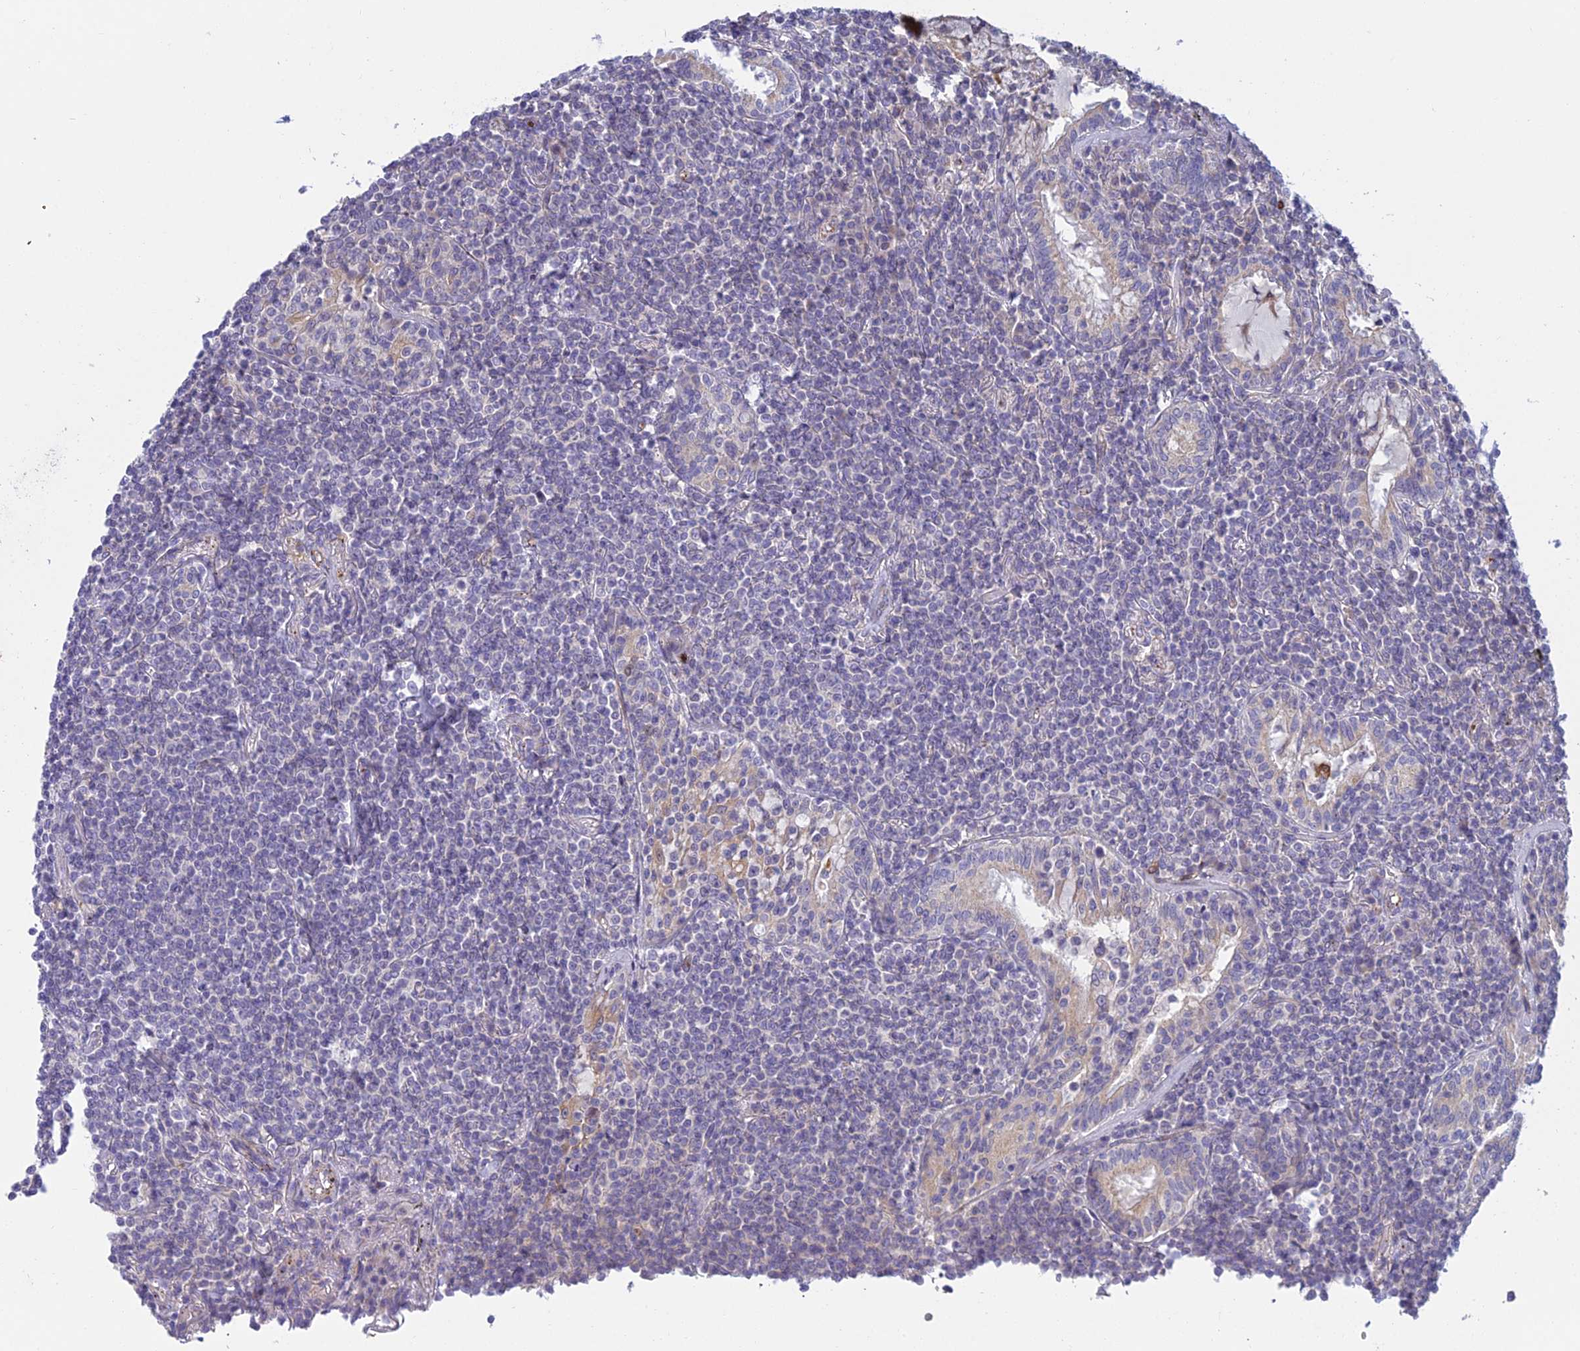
{"staining": {"intensity": "negative", "quantity": "none", "location": "none"}, "tissue": "lymphoma", "cell_type": "Tumor cells", "image_type": "cancer", "snomed": [{"axis": "morphology", "description": "Malignant lymphoma, non-Hodgkin's type, Low grade"}, {"axis": "topography", "description": "Lung"}], "caption": "Malignant lymphoma, non-Hodgkin's type (low-grade) stained for a protein using immunohistochemistry (IHC) shows no staining tumor cells.", "gene": "DUS2", "patient": {"sex": "female", "age": 71}}